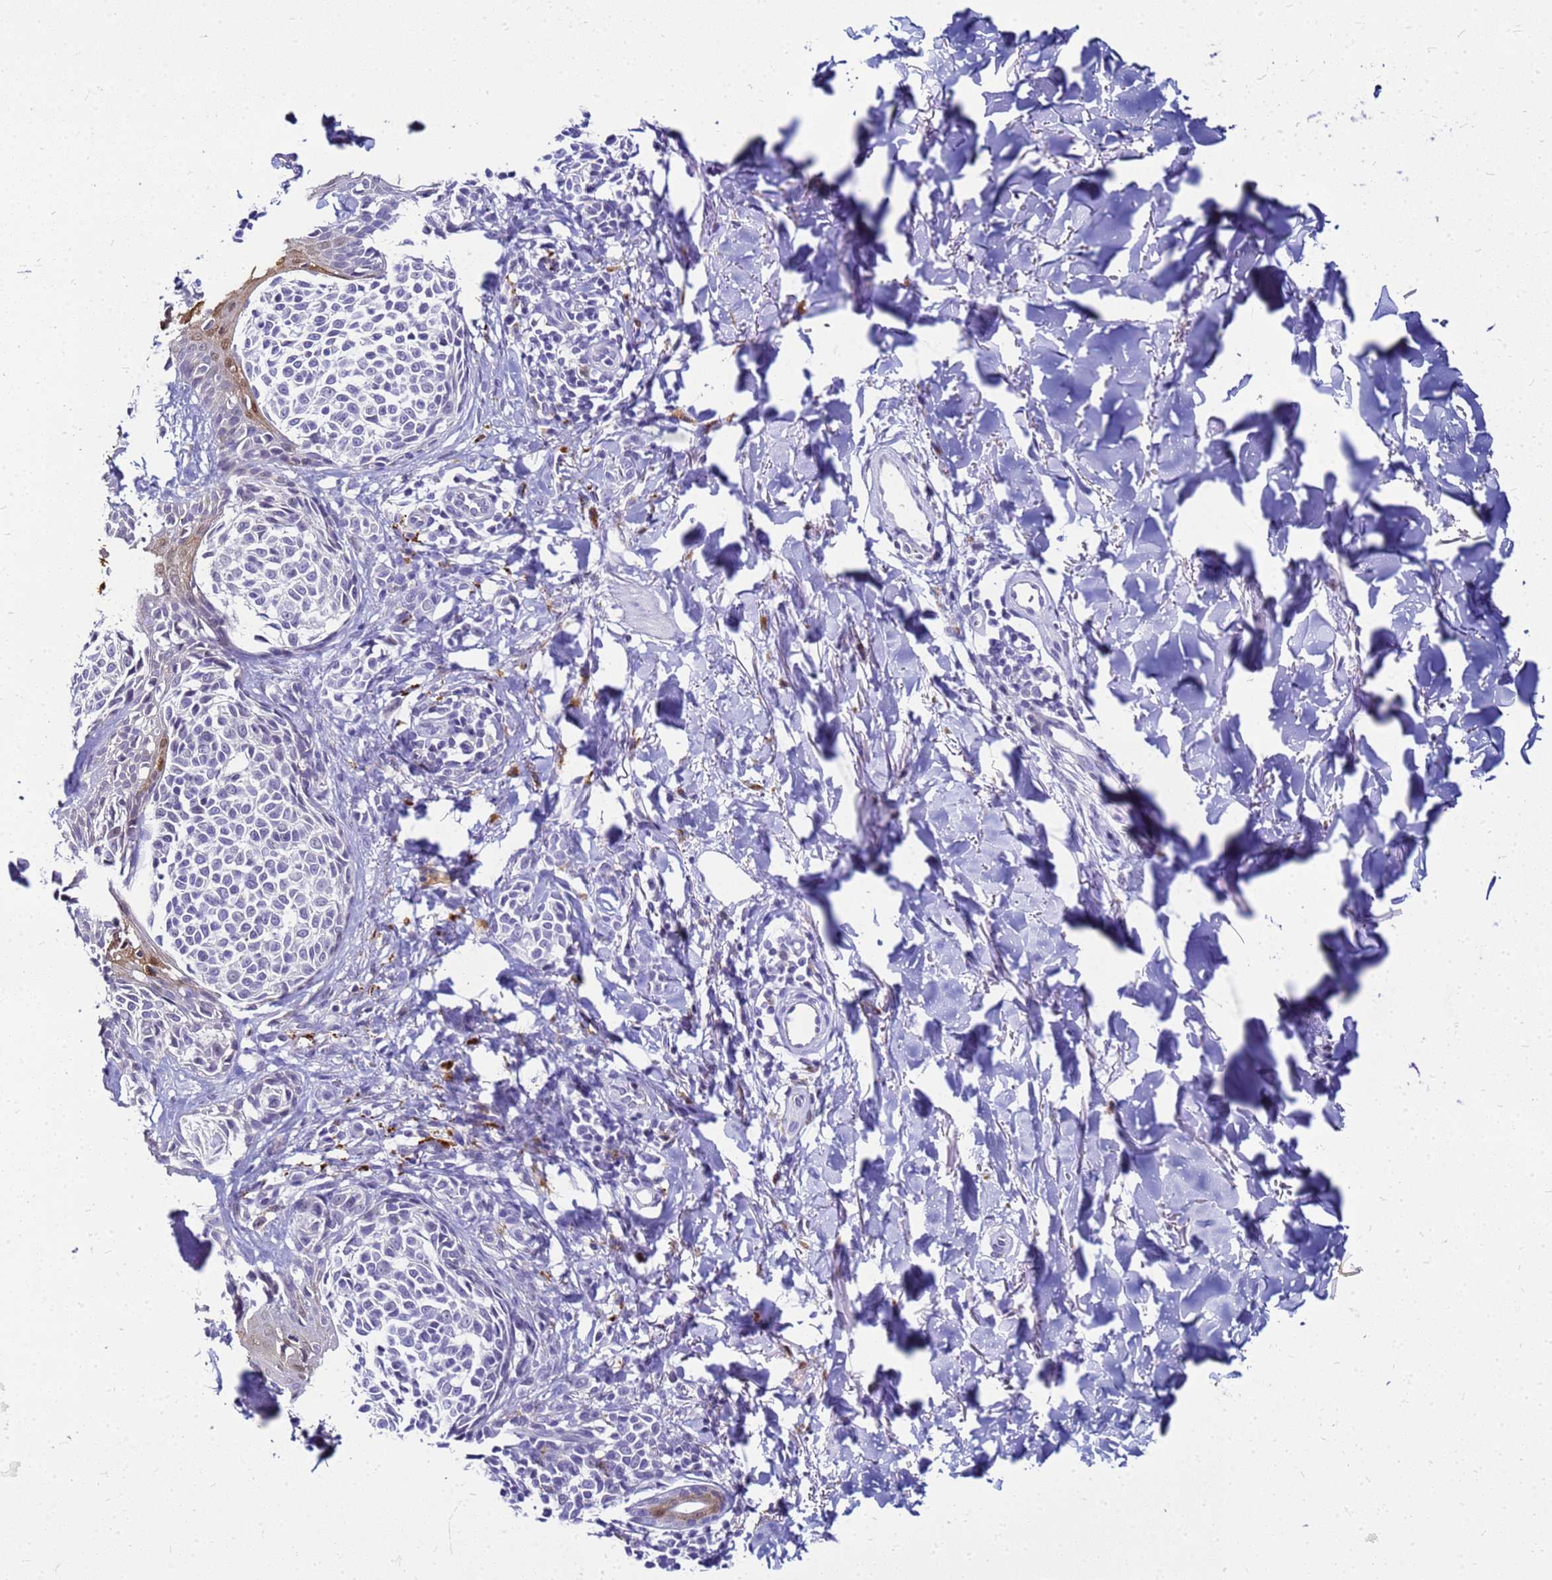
{"staining": {"intensity": "negative", "quantity": "none", "location": "none"}, "tissue": "melanoma", "cell_type": "Tumor cells", "image_type": "cancer", "snomed": [{"axis": "morphology", "description": "Malignant melanoma, NOS"}, {"axis": "topography", "description": "Skin of upper extremity"}], "caption": "There is no significant positivity in tumor cells of malignant melanoma.", "gene": "CSTA", "patient": {"sex": "male", "age": 40}}